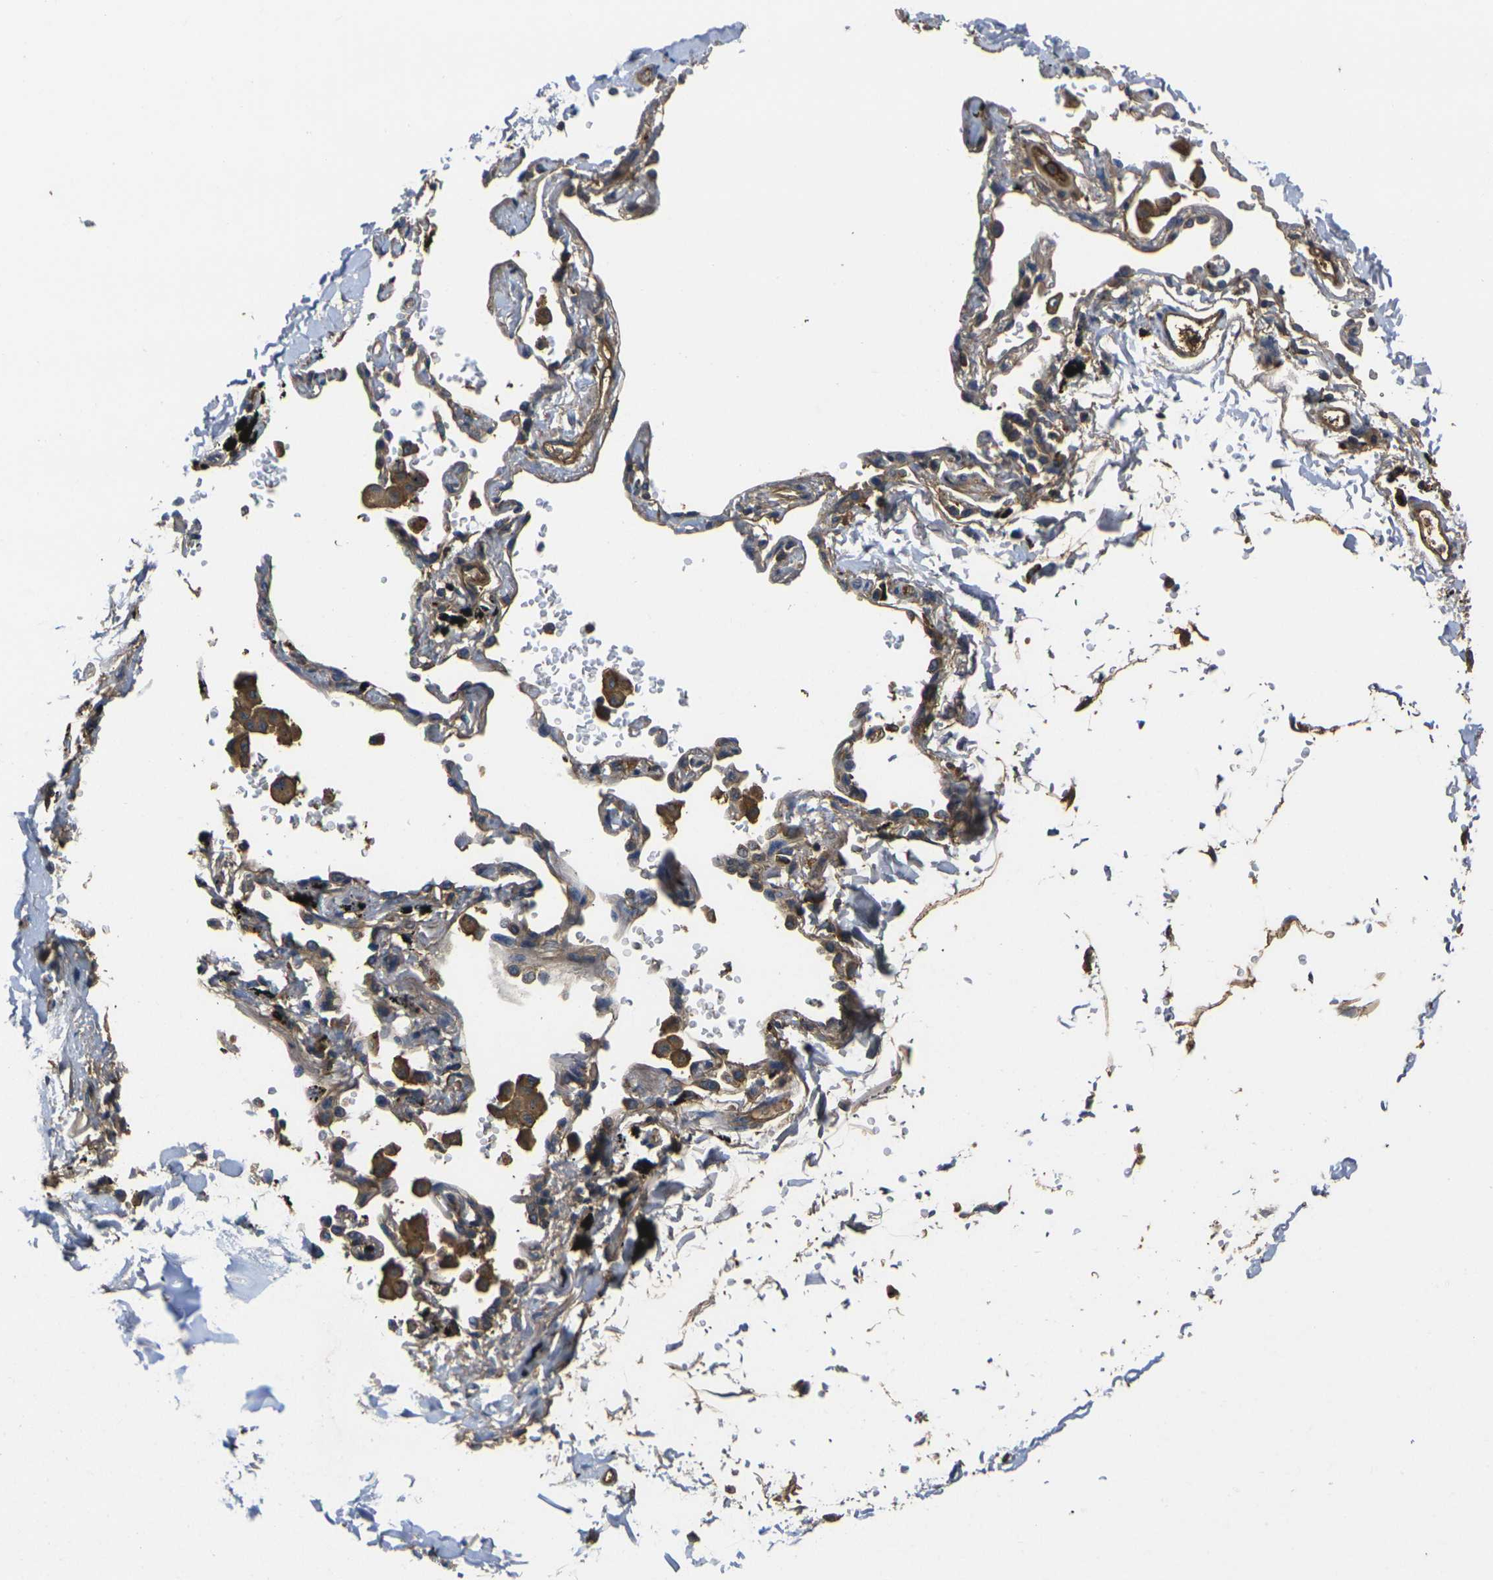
{"staining": {"intensity": "moderate", "quantity": ">75%", "location": "cytoplasmic/membranous"}, "tissue": "adipose tissue", "cell_type": "Adipocytes", "image_type": "normal", "snomed": [{"axis": "morphology", "description": "Normal tissue, NOS"}, {"axis": "topography", "description": "Cartilage tissue"}, {"axis": "topography", "description": "Bronchus"}], "caption": "IHC histopathology image of unremarkable human adipose tissue stained for a protein (brown), which displays medium levels of moderate cytoplasmic/membranous positivity in about >75% of adipocytes.", "gene": "HSPG2", "patient": {"sex": "female", "age": 73}}